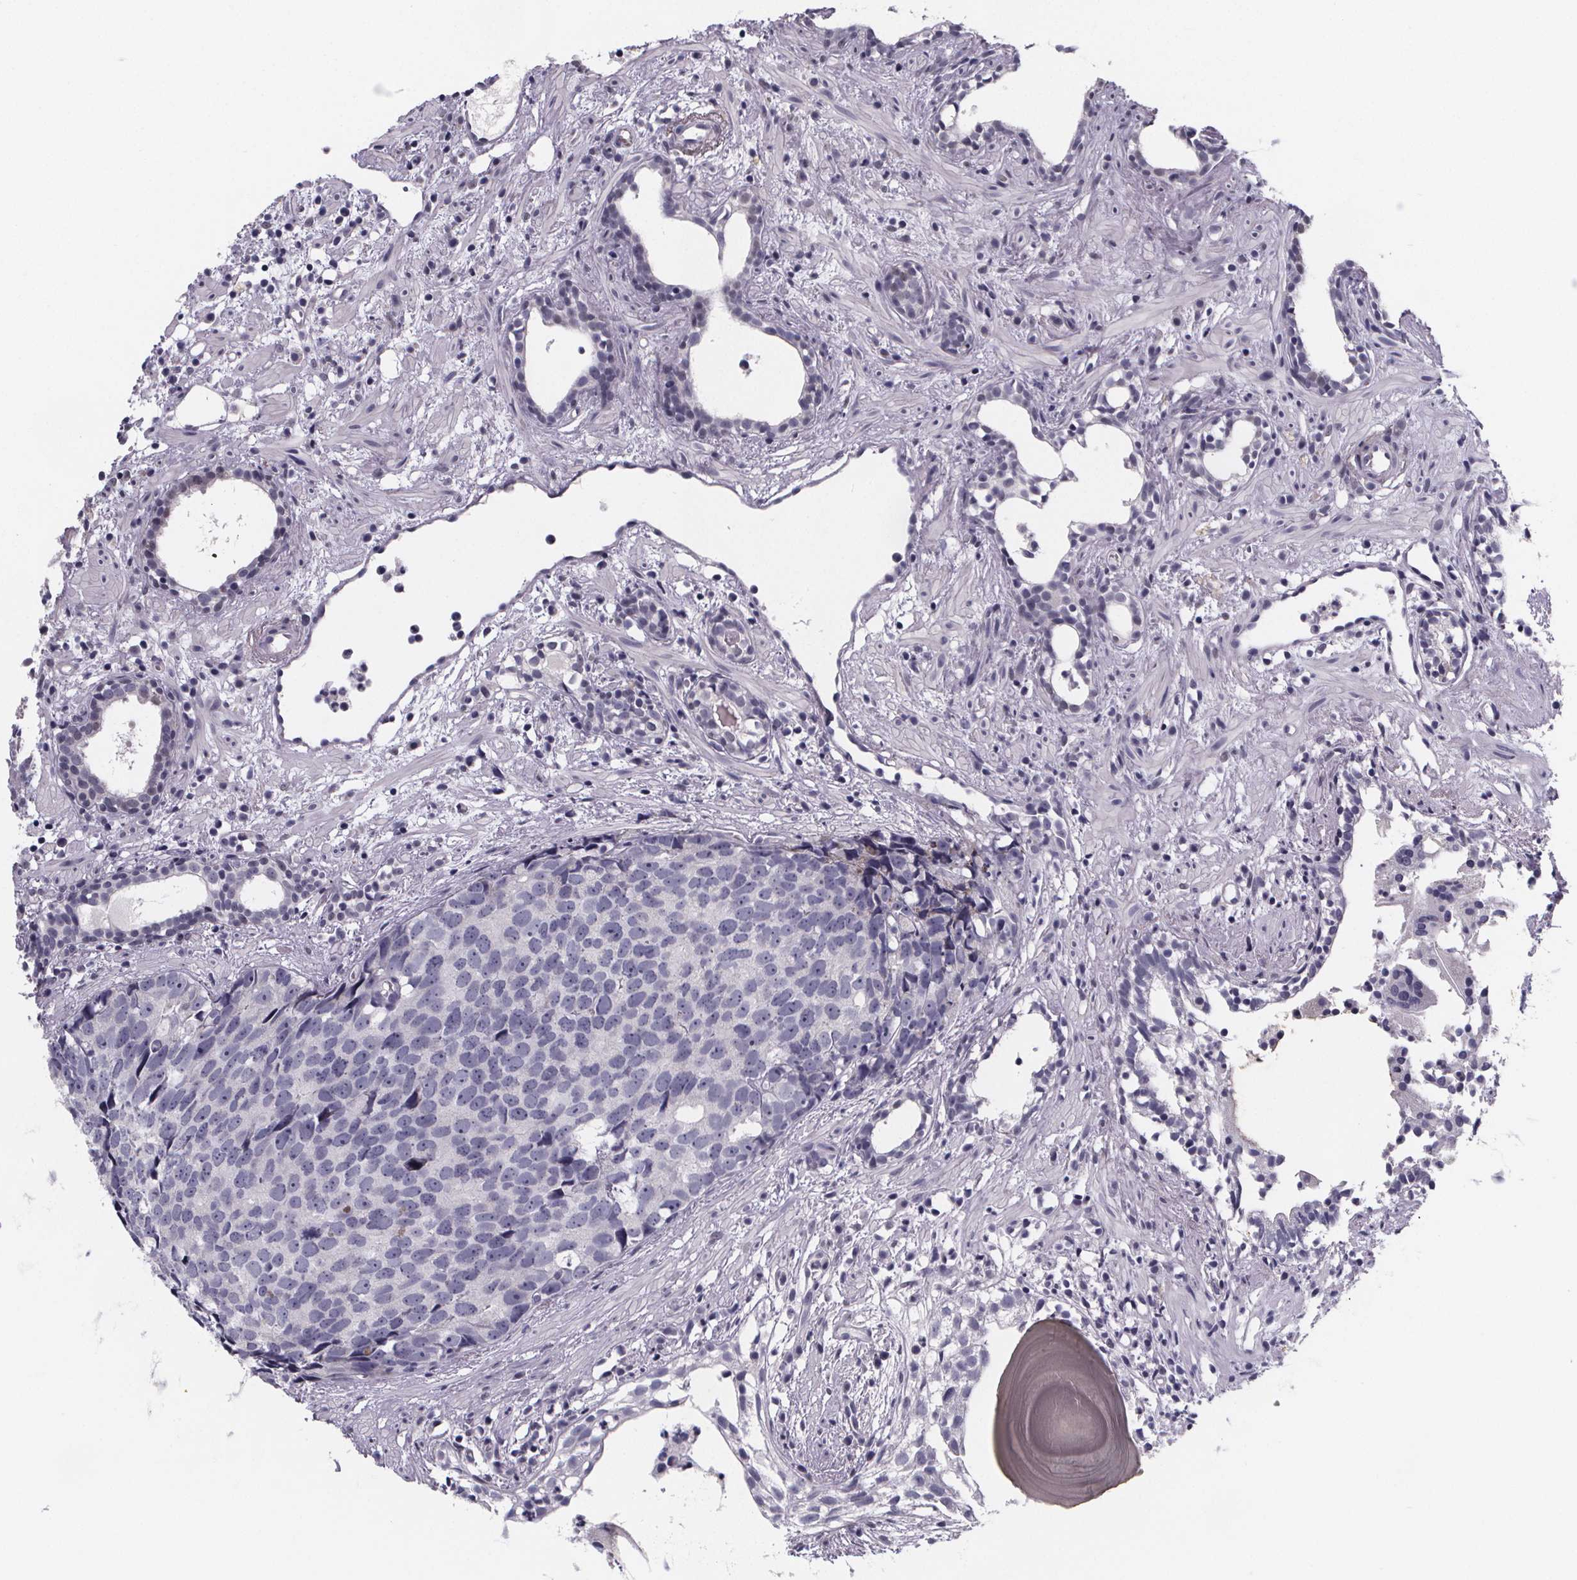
{"staining": {"intensity": "negative", "quantity": "none", "location": "none"}, "tissue": "prostate cancer", "cell_type": "Tumor cells", "image_type": "cancer", "snomed": [{"axis": "morphology", "description": "Adenocarcinoma, High grade"}, {"axis": "topography", "description": "Prostate"}], "caption": "A photomicrograph of prostate cancer (high-grade adenocarcinoma) stained for a protein shows no brown staining in tumor cells.", "gene": "PAH", "patient": {"sex": "male", "age": 83}}